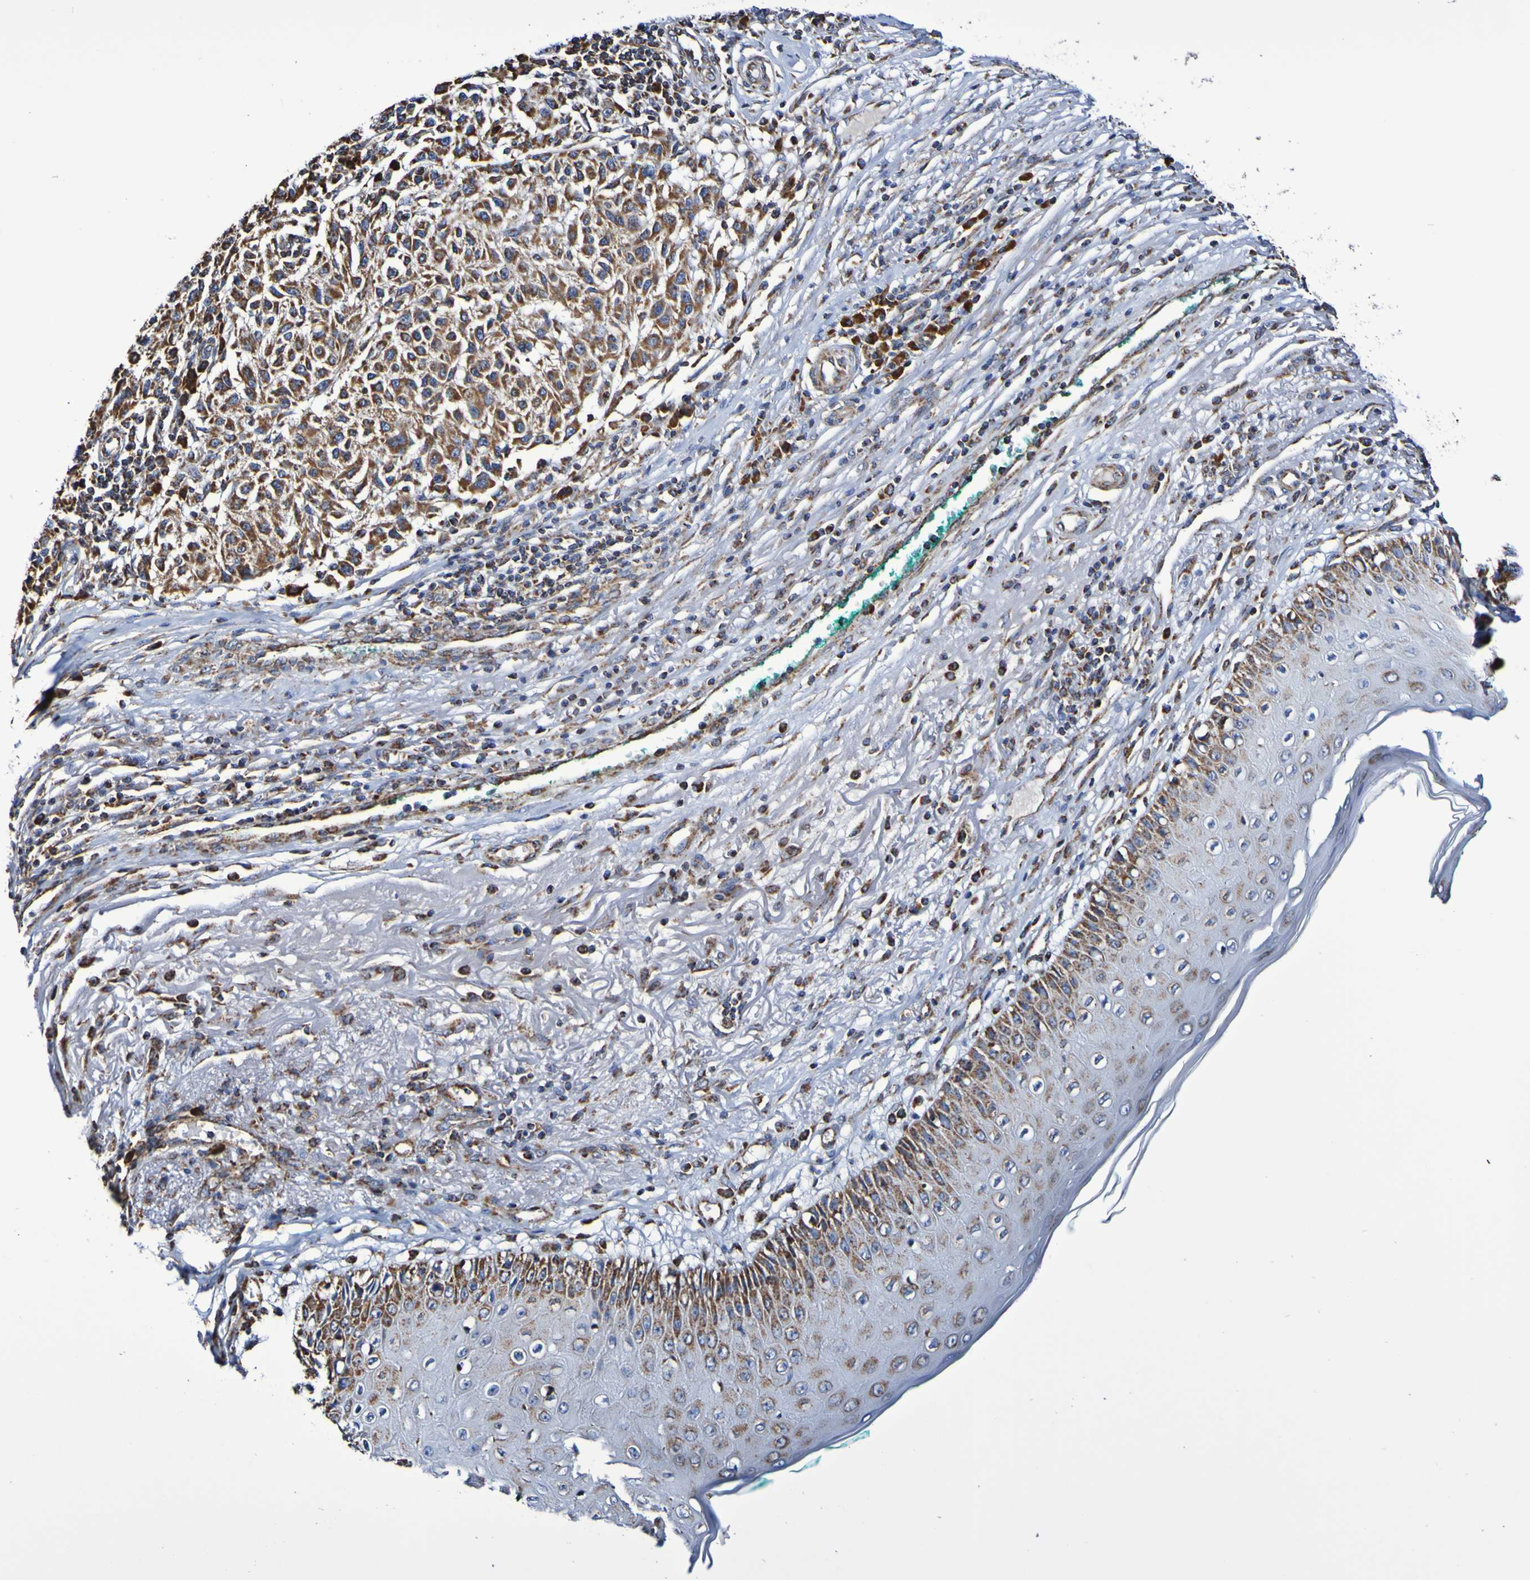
{"staining": {"intensity": "moderate", "quantity": ">75%", "location": "cytoplasmic/membranous"}, "tissue": "melanoma", "cell_type": "Tumor cells", "image_type": "cancer", "snomed": [{"axis": "morphology", "description": "Necrosis, NOS"}, {"axis": "morphology", "description": "Malignant melanoma, NOS"}, {"axis": "topography", "description": "Skin"}], "caption": "Moderate cytoplasmic/membranous expression is seen in approximately >75% of tumor cells in malignant melanoma.", "gene": "IL18R1", "patient": {"sex": "female", "age": 87}}